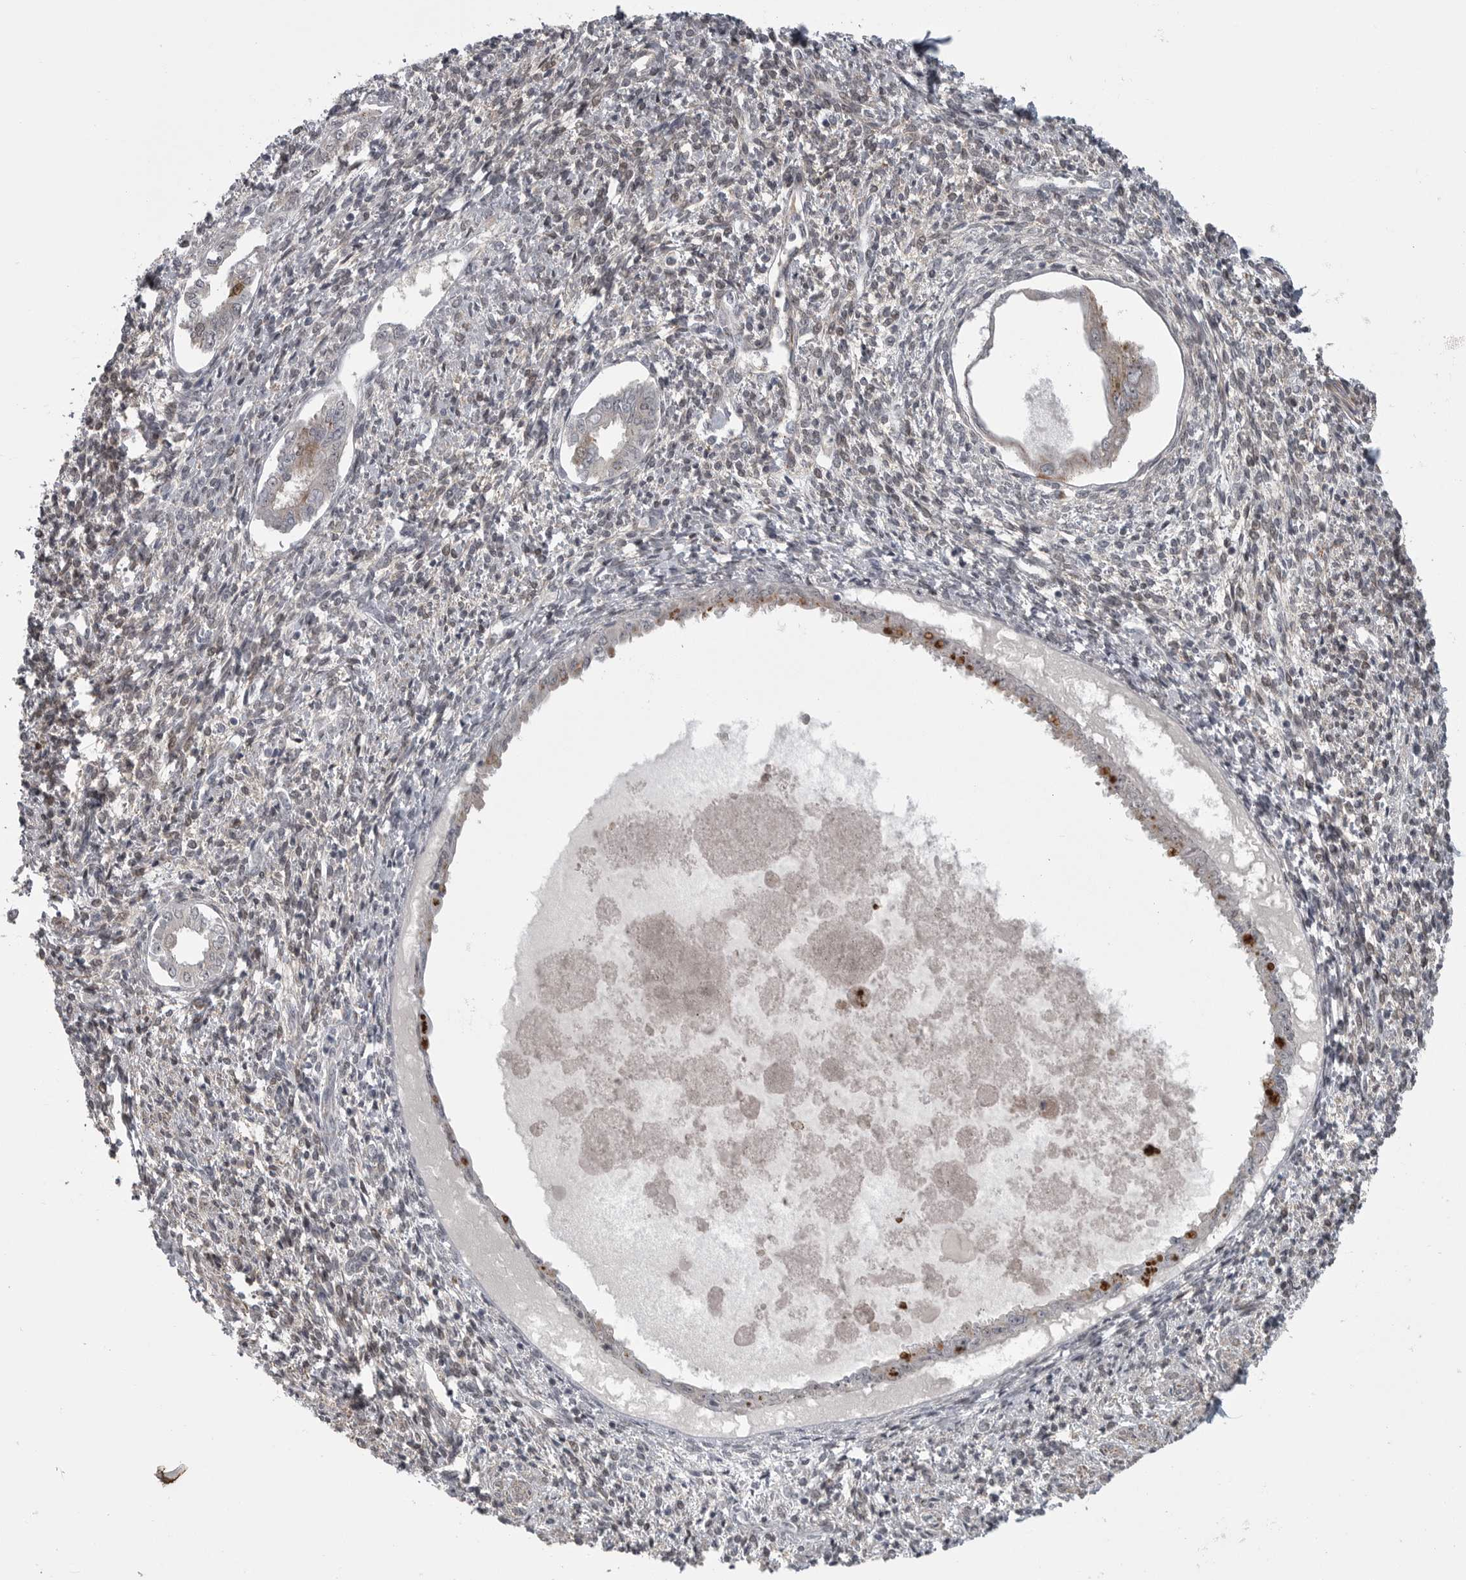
{"staining": {"intensity": "negative", "quantity": "none", "location": "none"}, "tissue": "endometrium", "cell_type": "Cells in endometrial stroma", "image_type": "normal", "snomed": [{"axis": "morphology", "description": "Normal tissue, NOS"}, {"axis": "topography", "description": "Endometrium"}], "caption": "A photomicrograph of endometrium stained for a protein exhibits no brown staining in cells in endometrial stroma.", "gene": "PPP1R9A", "patient": {"sex": "female", "age": 66}}